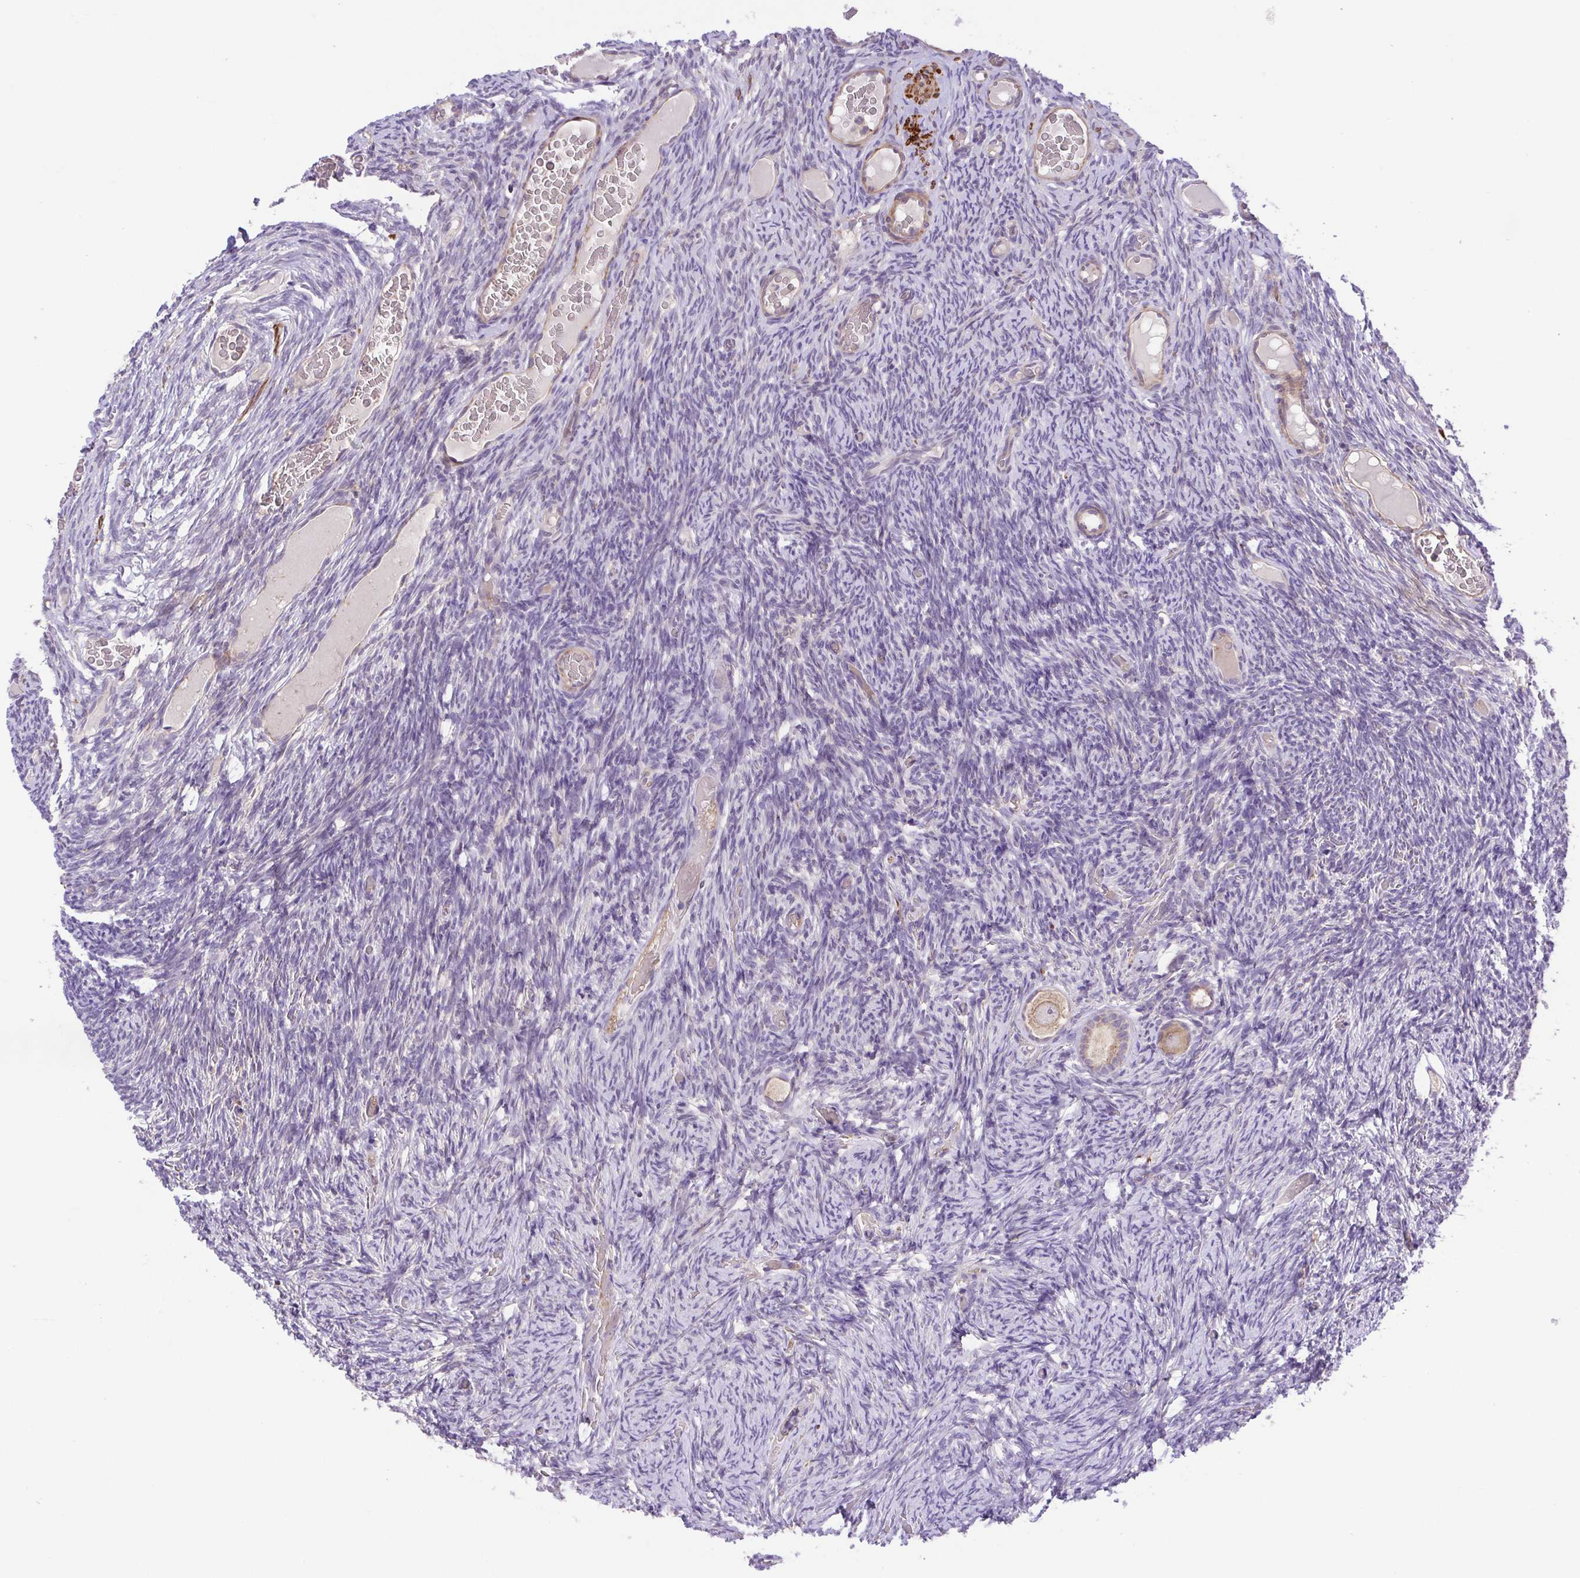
{"staining": {"intensity": "weak", "quantity": ">75%", "location": "cytoplasmic/membranous"}, "tissue": "ovary", "cell_type": "Follicle cells", "image_type": "normal", "snomed": [{"axis": "morphology", "description": "Normal tissue, NOS"}, {"axis": "topography", "description": "Ovary"}], "caption": "DAB (3,3'-diaminobenzidine) immunohistochemical staining of benign human ovary demonstrates weak cytoplasmic/membranous protein staining in approximately >75% of follicle cells.", "gene": "IDE", "patient": {"sex": "female", "age": 34}}